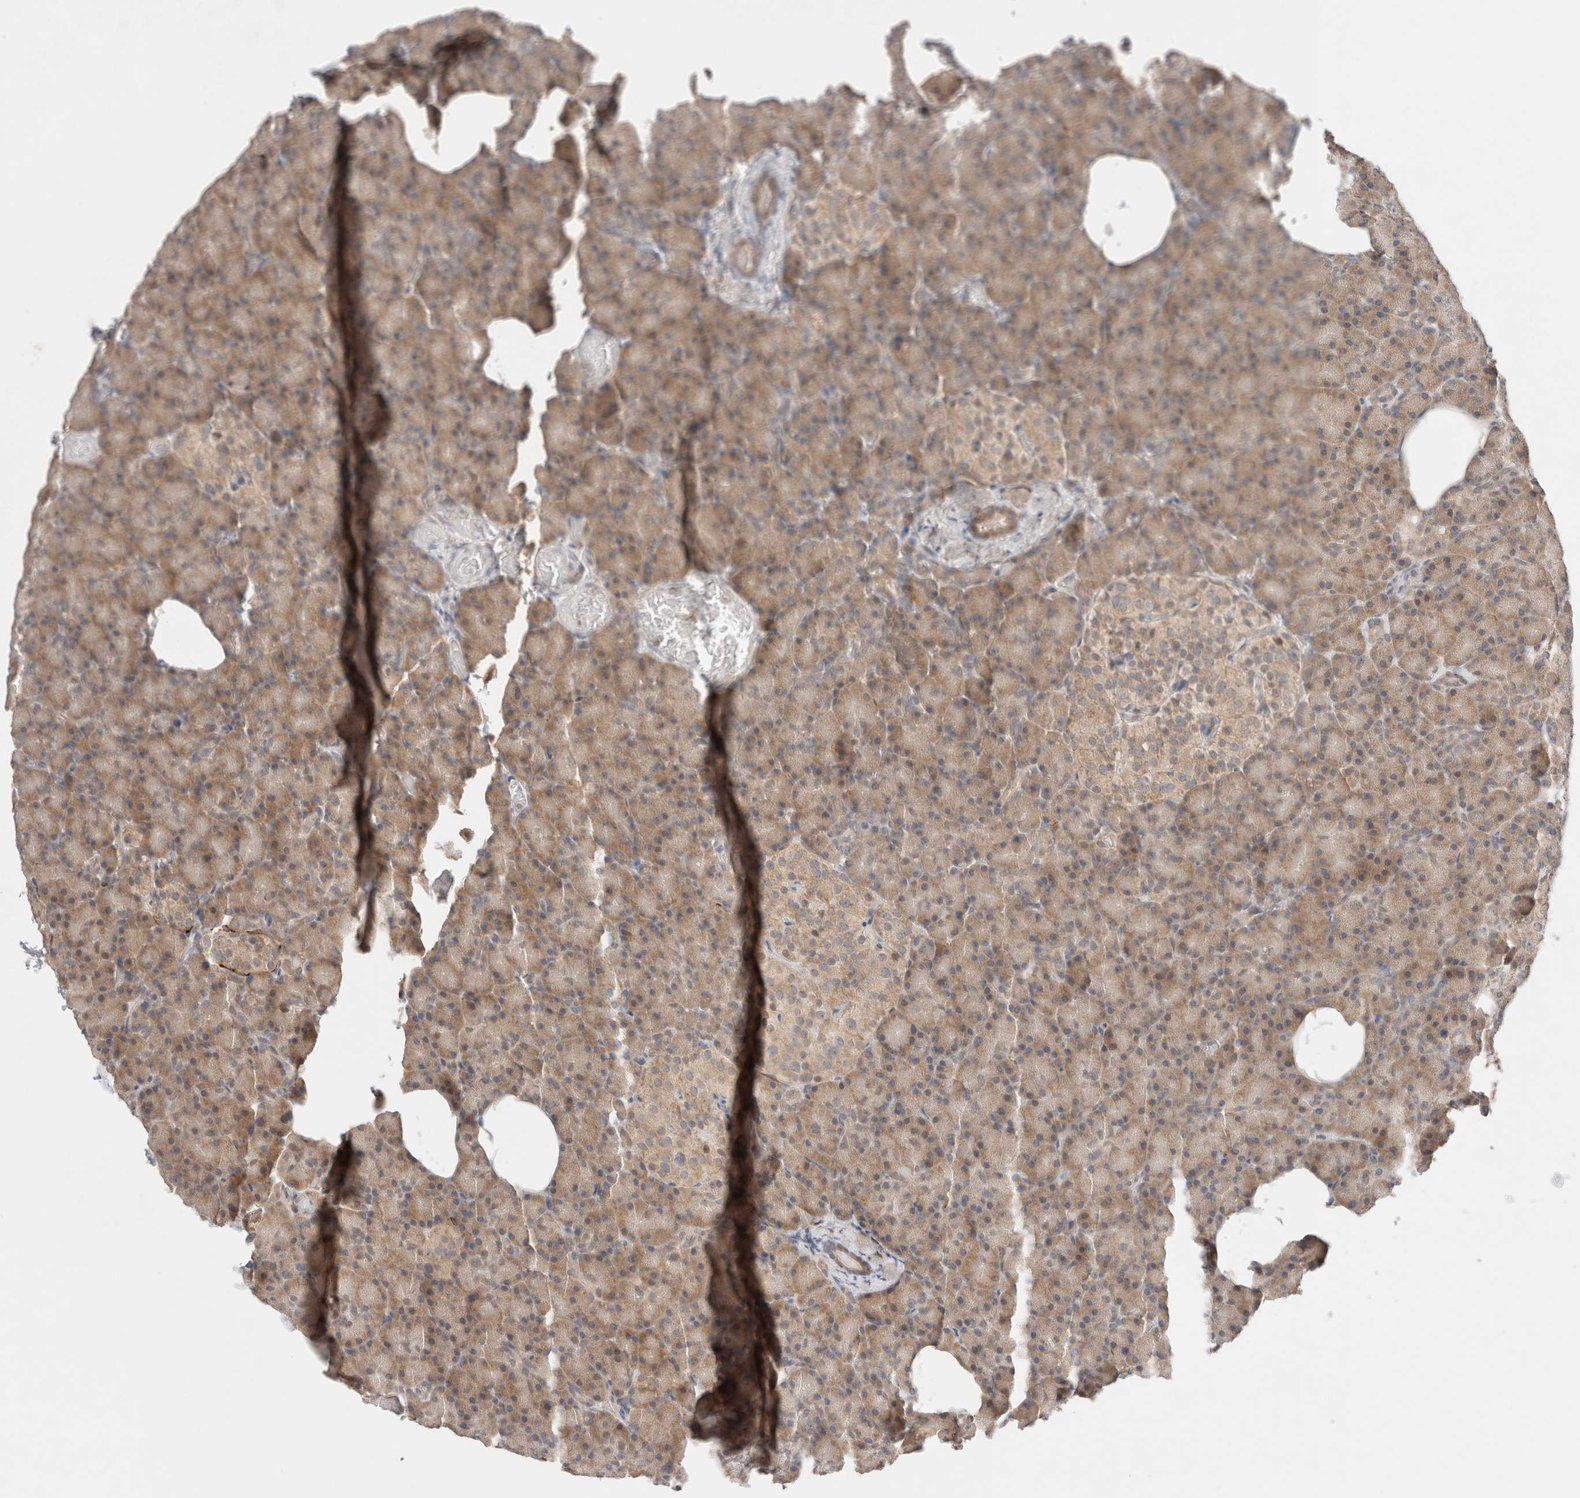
{"staining": {"intensity": "moderate", "quantity": ">75%", "location": "cytoplasmic/membranous"}, "tissue": "pancreas", "cell_type": "Exocrine glandular cells", "image_type": "normal", "snomed": [{"axis": "morphology", "description": "Normal tissue, NOS"}, {"axis": "topography", "description": "Pancreas"}], "caption": "Immunohistochemical staining of benign pancreas demonstrates medium levels of moderate cytoplasmic/membranous positivity in about >75% of exocrine glandular cells. (Brightfield microscopy of DAB IHC at high magnification).", "gene": "ERI3", "patient": {"sex": "female", "age": 43}}